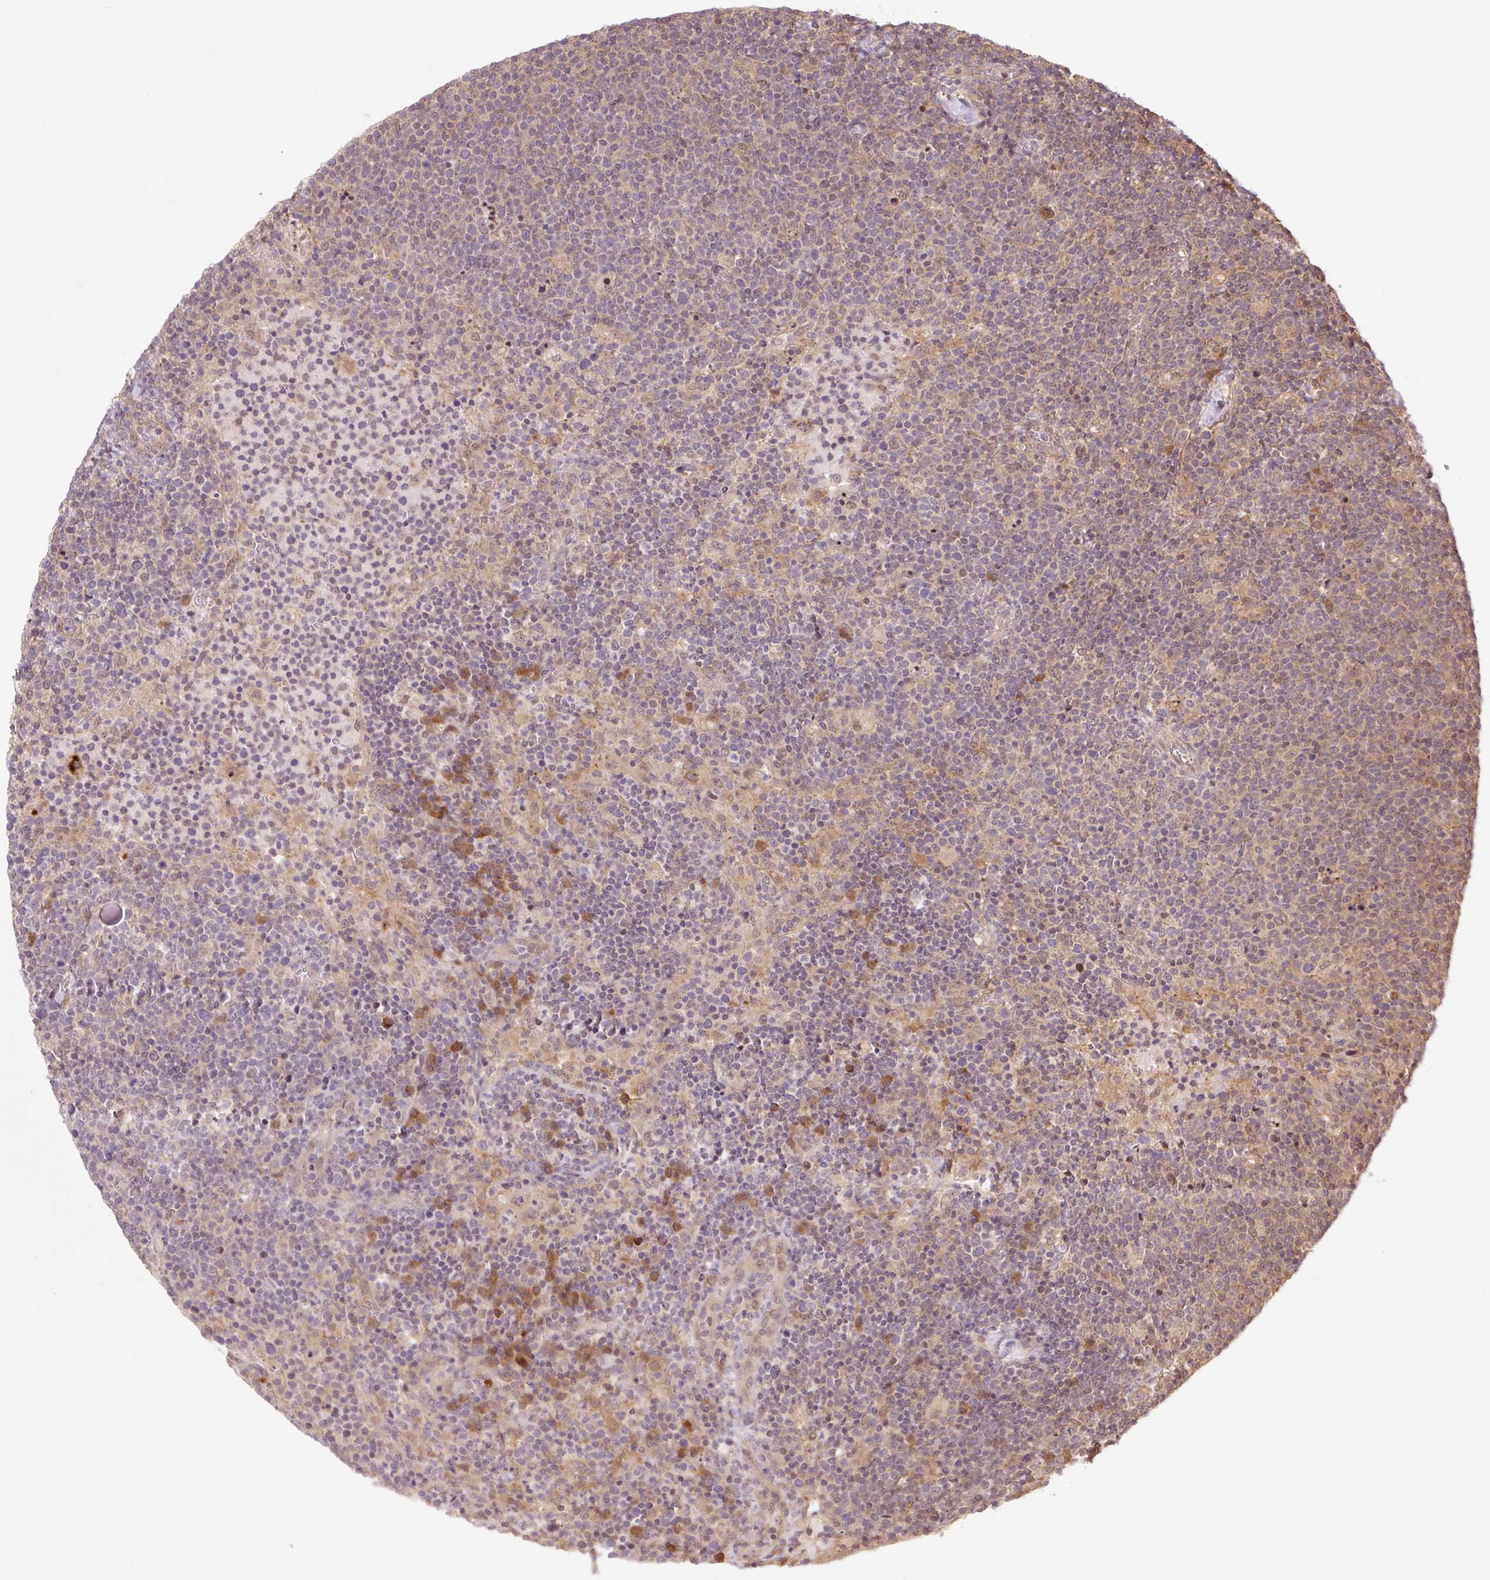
{"staining": {"intensity": "negative", "quantity": "none", "location": "none"}, "tissue": "lymphoma", "cell_type": "Tumor cells", "image_type": "cancer", "snomed": [{"axis": "morphology", "description": "Malignant lymphoma, non-Hodgkin's type, High grade"}, {"axis": "topography", "description": "Lymph node"}], "caption": "High magnification brightfield microscopy of malignant lymphoma, non-Hodgkin's type (high-grade) stained with DAB (3,3'-diaminobenzidine) (brown) and counterstained with hematoxylin (blue): tumor cells show no significant staining.", "gene": "TPT1", "patient": {"sex": "male", "age": 61}}